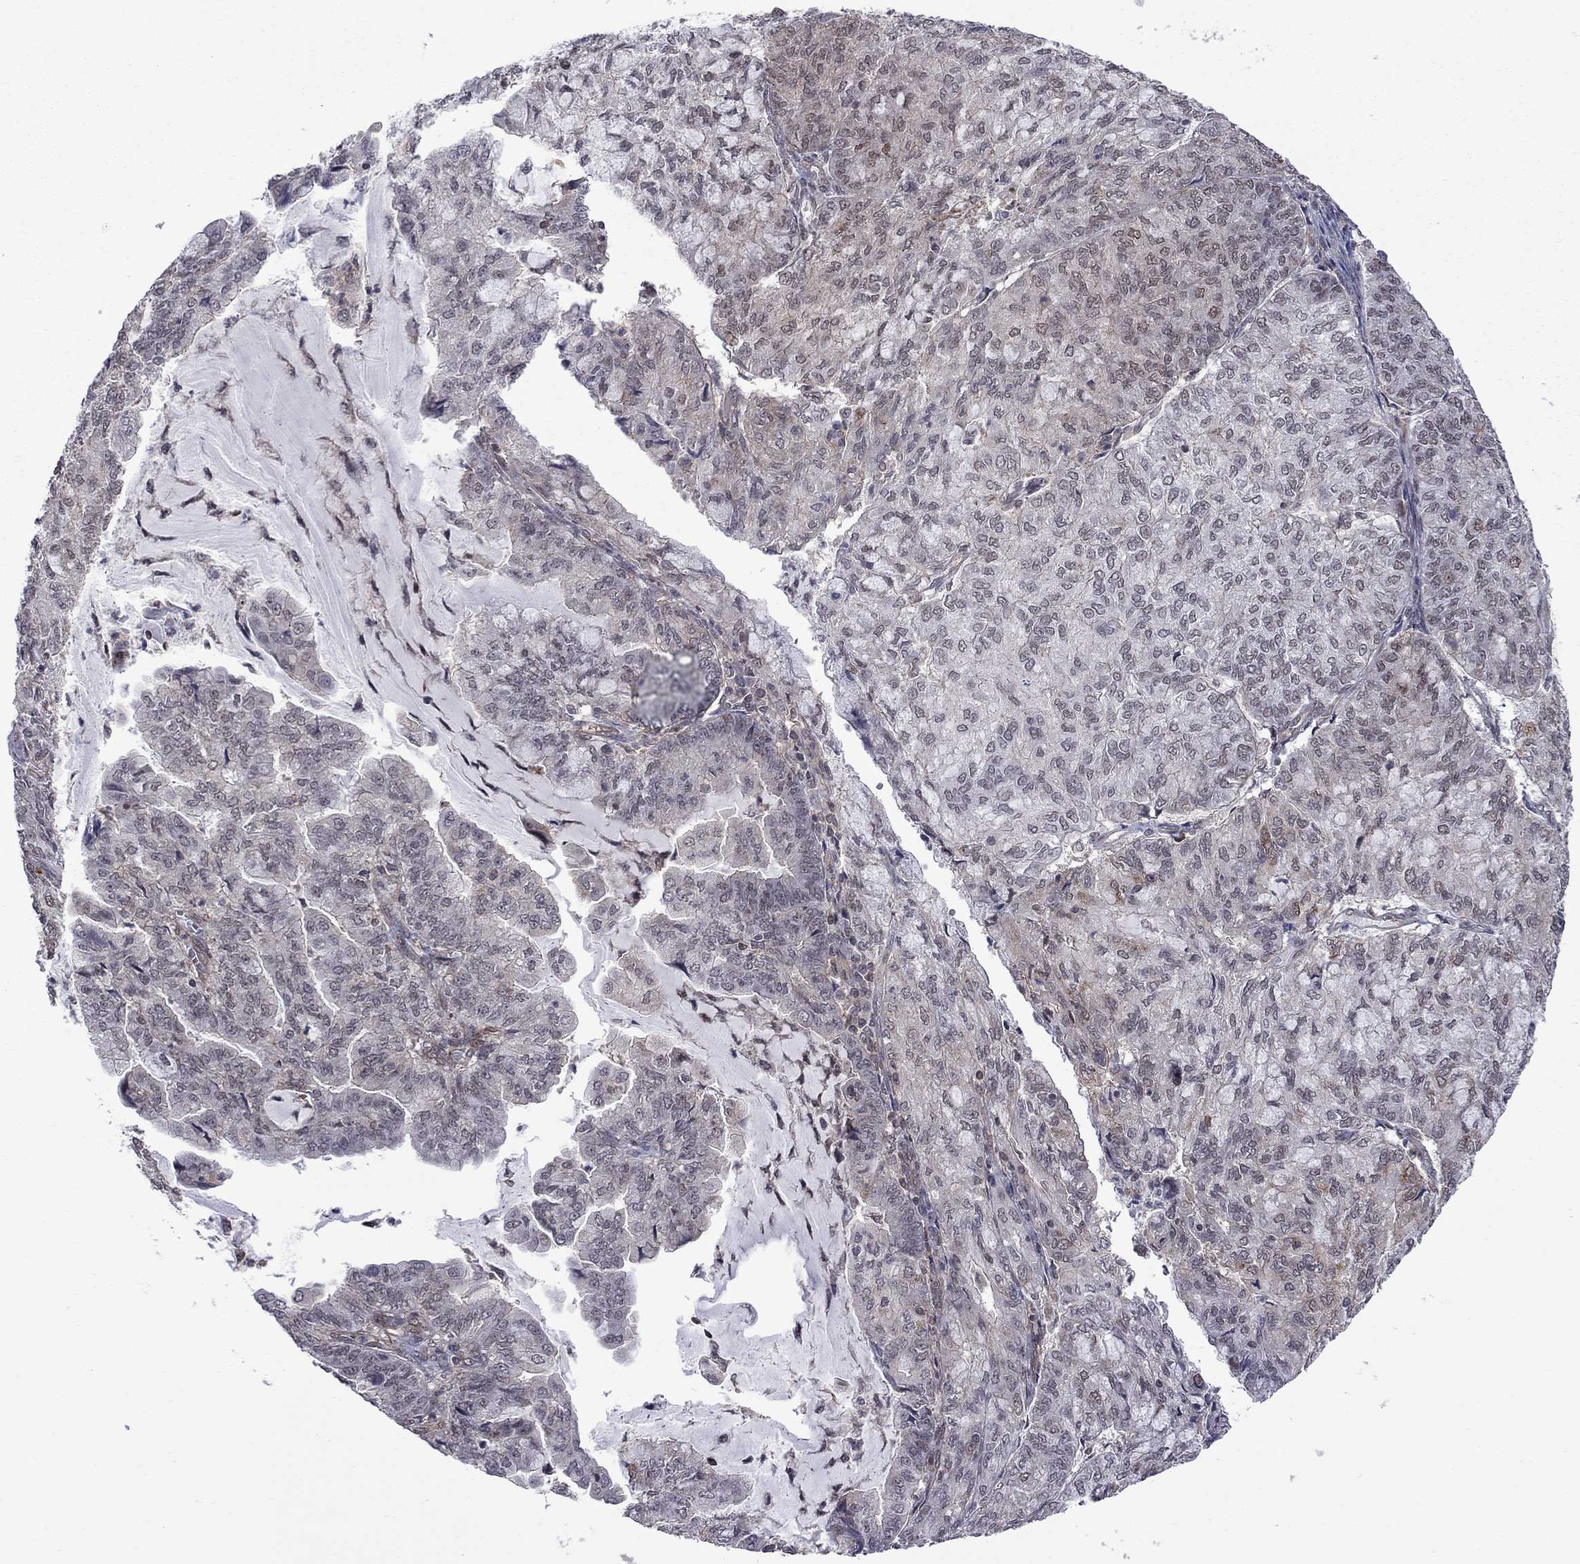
{"staining": {"intensity": "weak", "quantity": "<25%", "location": "nuclear"}, "tissue": "endometrial cancer", "cell_type": "Tumor cells", "image_type": "cancer", "snomed": [{"axis": "morphology", "description": "Adenocarcinoma, NOS"}, {"axis": "topography", "description": "Endometrium"}], "caption": "High power microscopy histopathology image of an immunohistochemistry micrograph of adenocarcinoma (endometrial), revealing no significant expression in tumor cells.", "gene": "BRF1", "patient": {"sex": "female", "age": 82}}